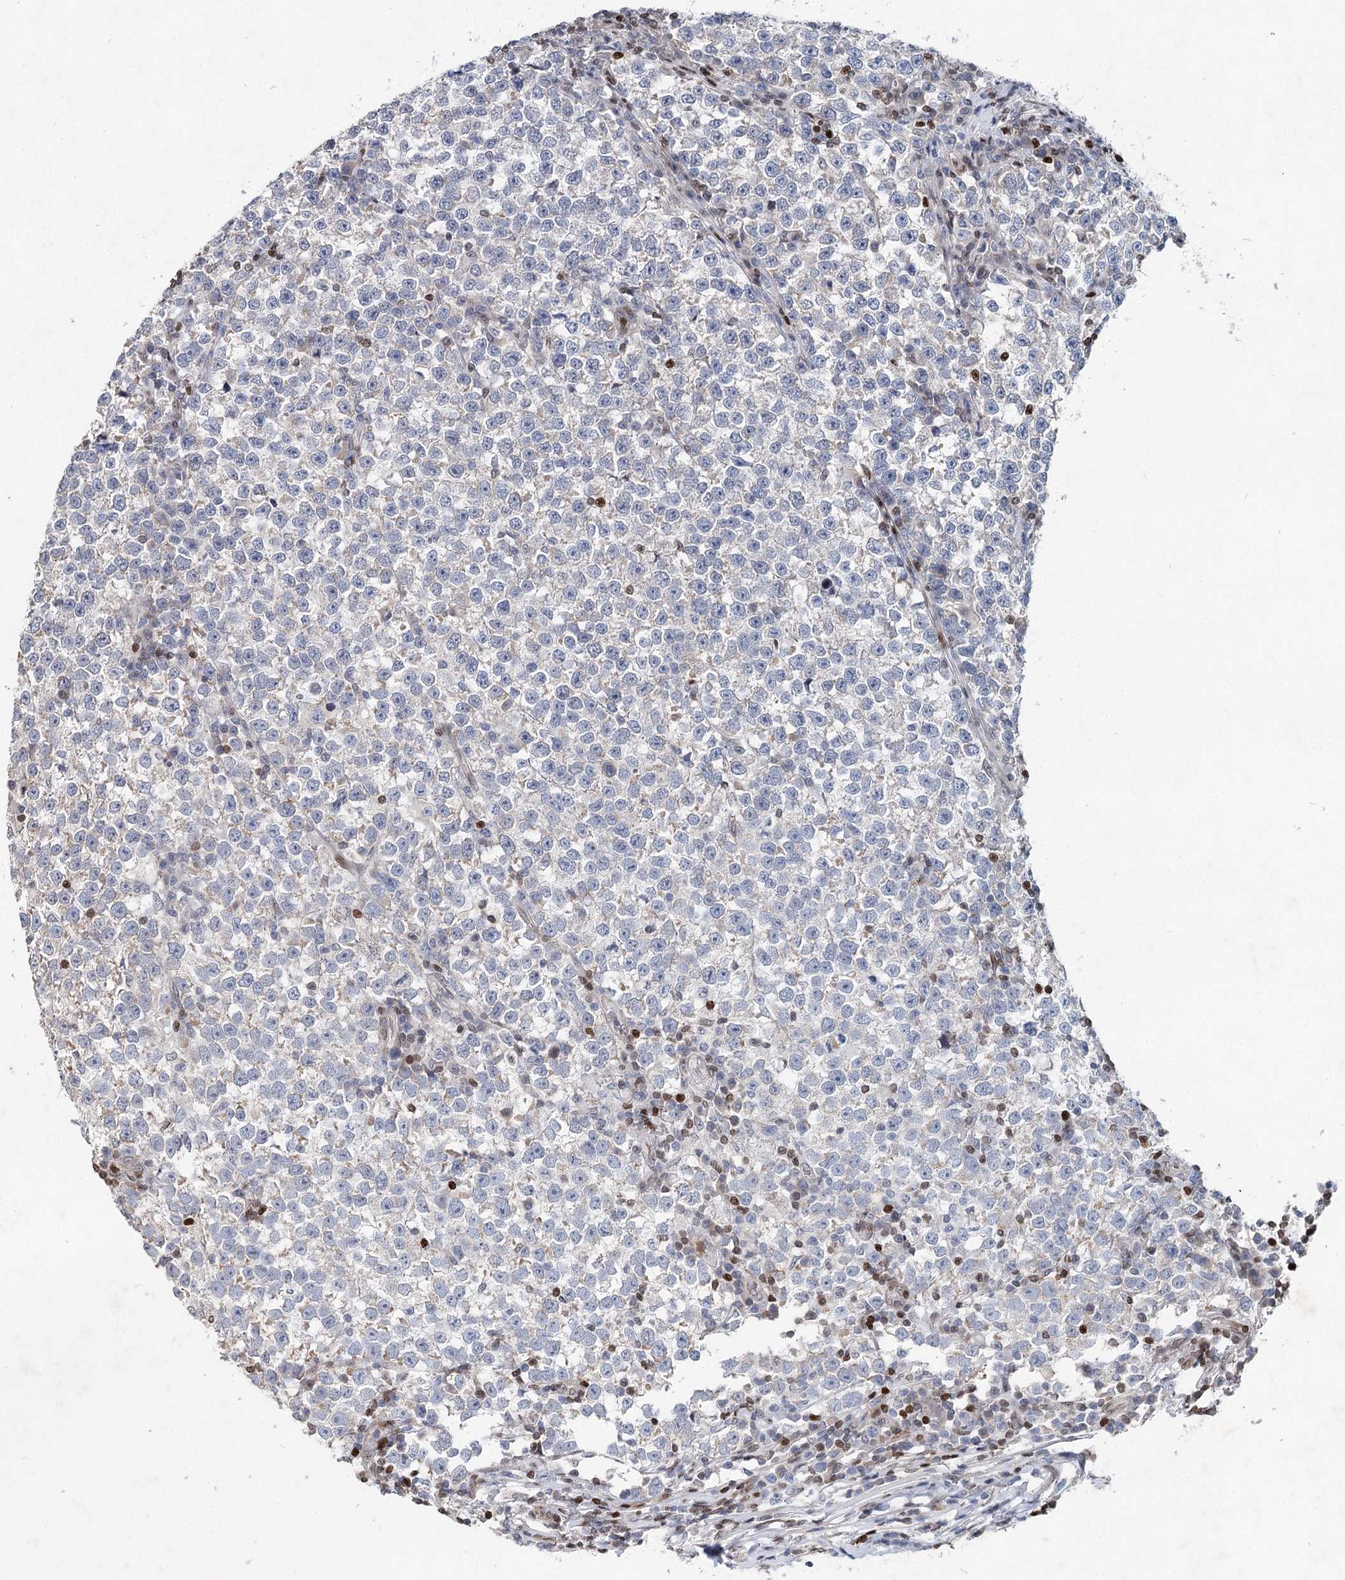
{"staining": {"intensity": "negative", "quantity": "none", "location": "none"}, "tissue": "testis cancer", "cell_type": "Tumor cells", "image_type": "cancer", "snomed": [{"axis": "morphology", "description": "Normal tissue, NOS"}, {"axis": "morphology", "description": "Seminoma, NOS"}, {"axis": "topography", "description": "Testis"}], "caption": "High power microscopy micrograph of an immunohistochemistry image of testis cancer, revealing no significant staining in tumor cells.", "gene": "FRMD4A", "patient": {"sex": "male", "age": 43}}